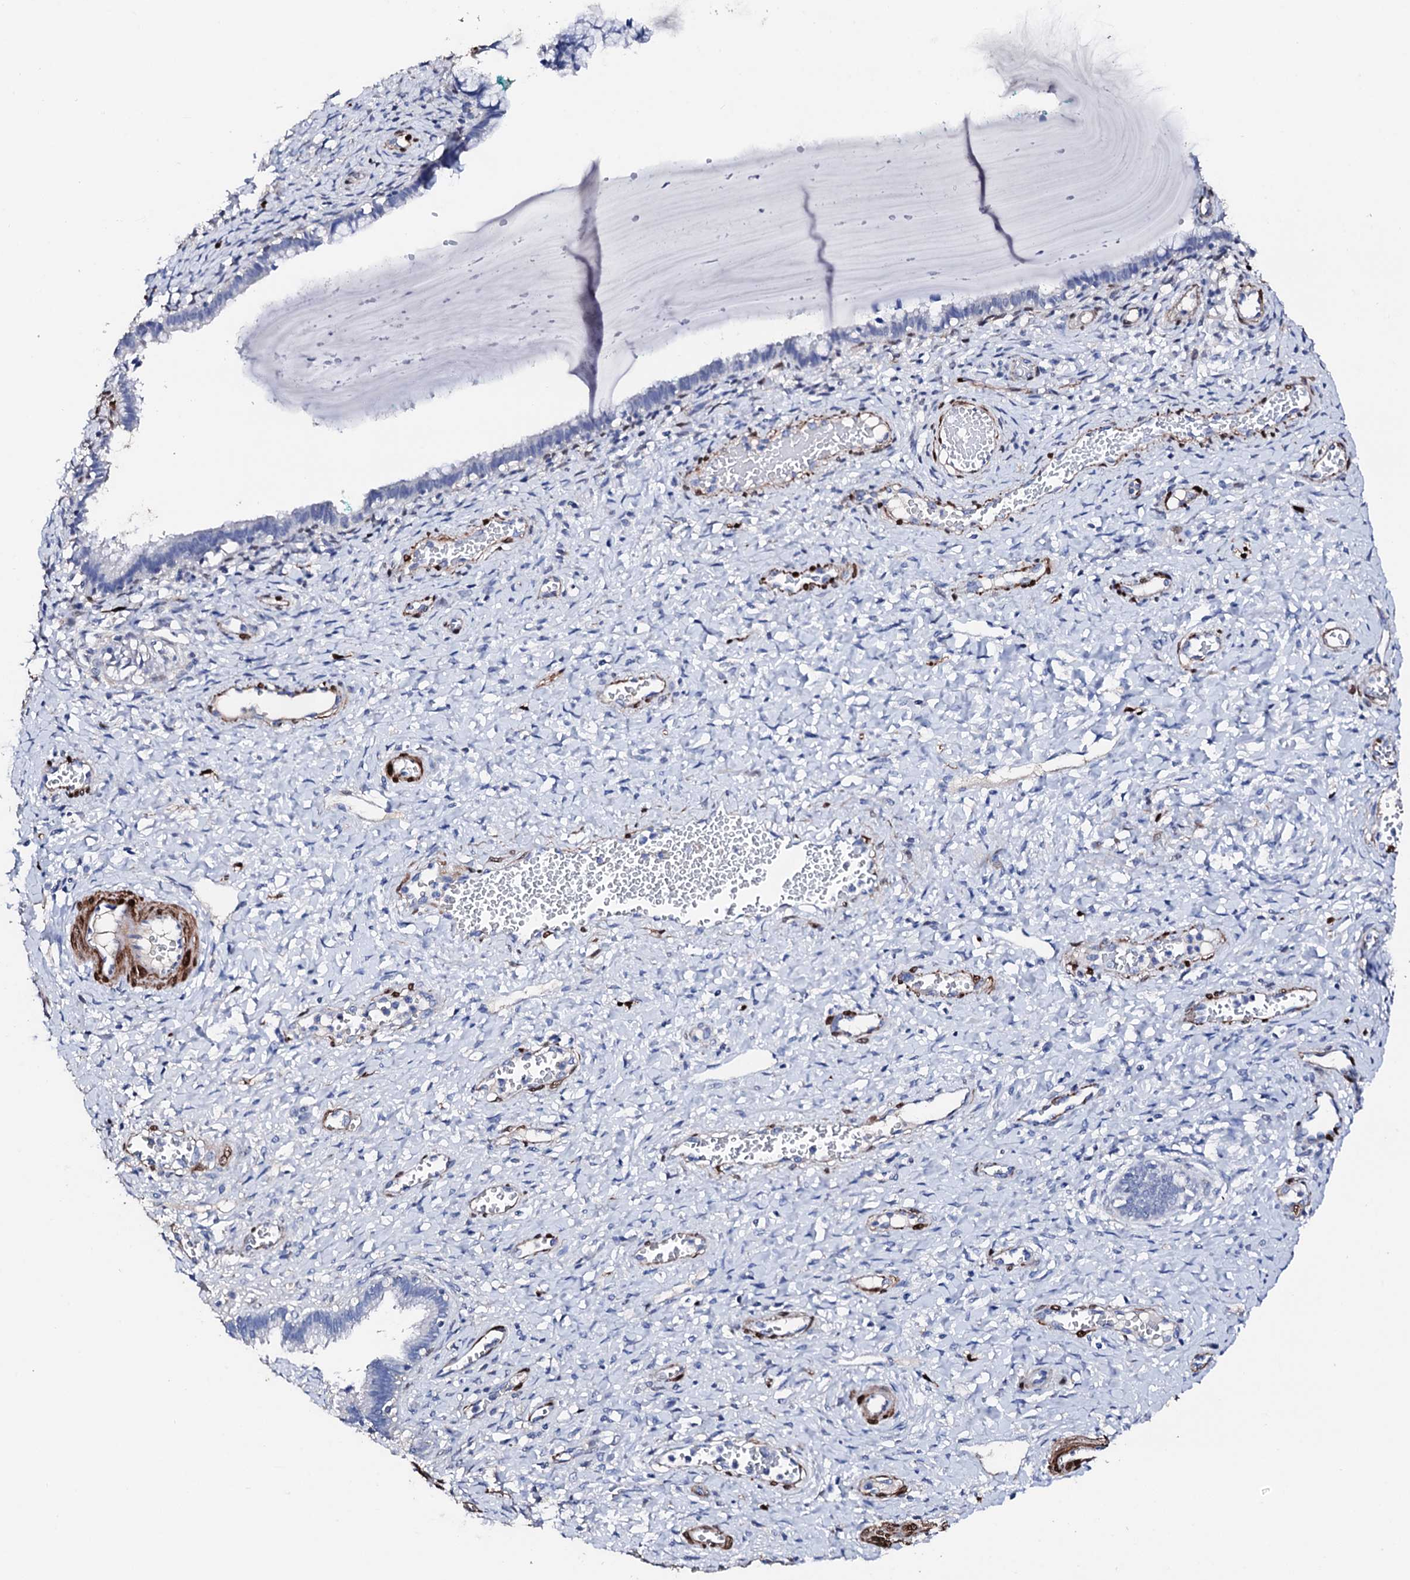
{"staining": {"intensity": "negative", "quantity": "none", "location": "none"}, "tissue": "cervix", "cell_type": "Glandular cells", "image_type": "normal", "snomed": [{"axis": "morphology", "description": "Normal tissue, NOS"}, {"axis": "morphology", "description": "Adenocarcinoma, NOS"}, {"axis": "topography", "description": "Cervix"}], "caption": "DAB immunohistochemical staining of benign human cervix exhibits no significant expression in glandular cells.", "gene": "NRIP2", "patient": {"sex": "female", "age": 29}}